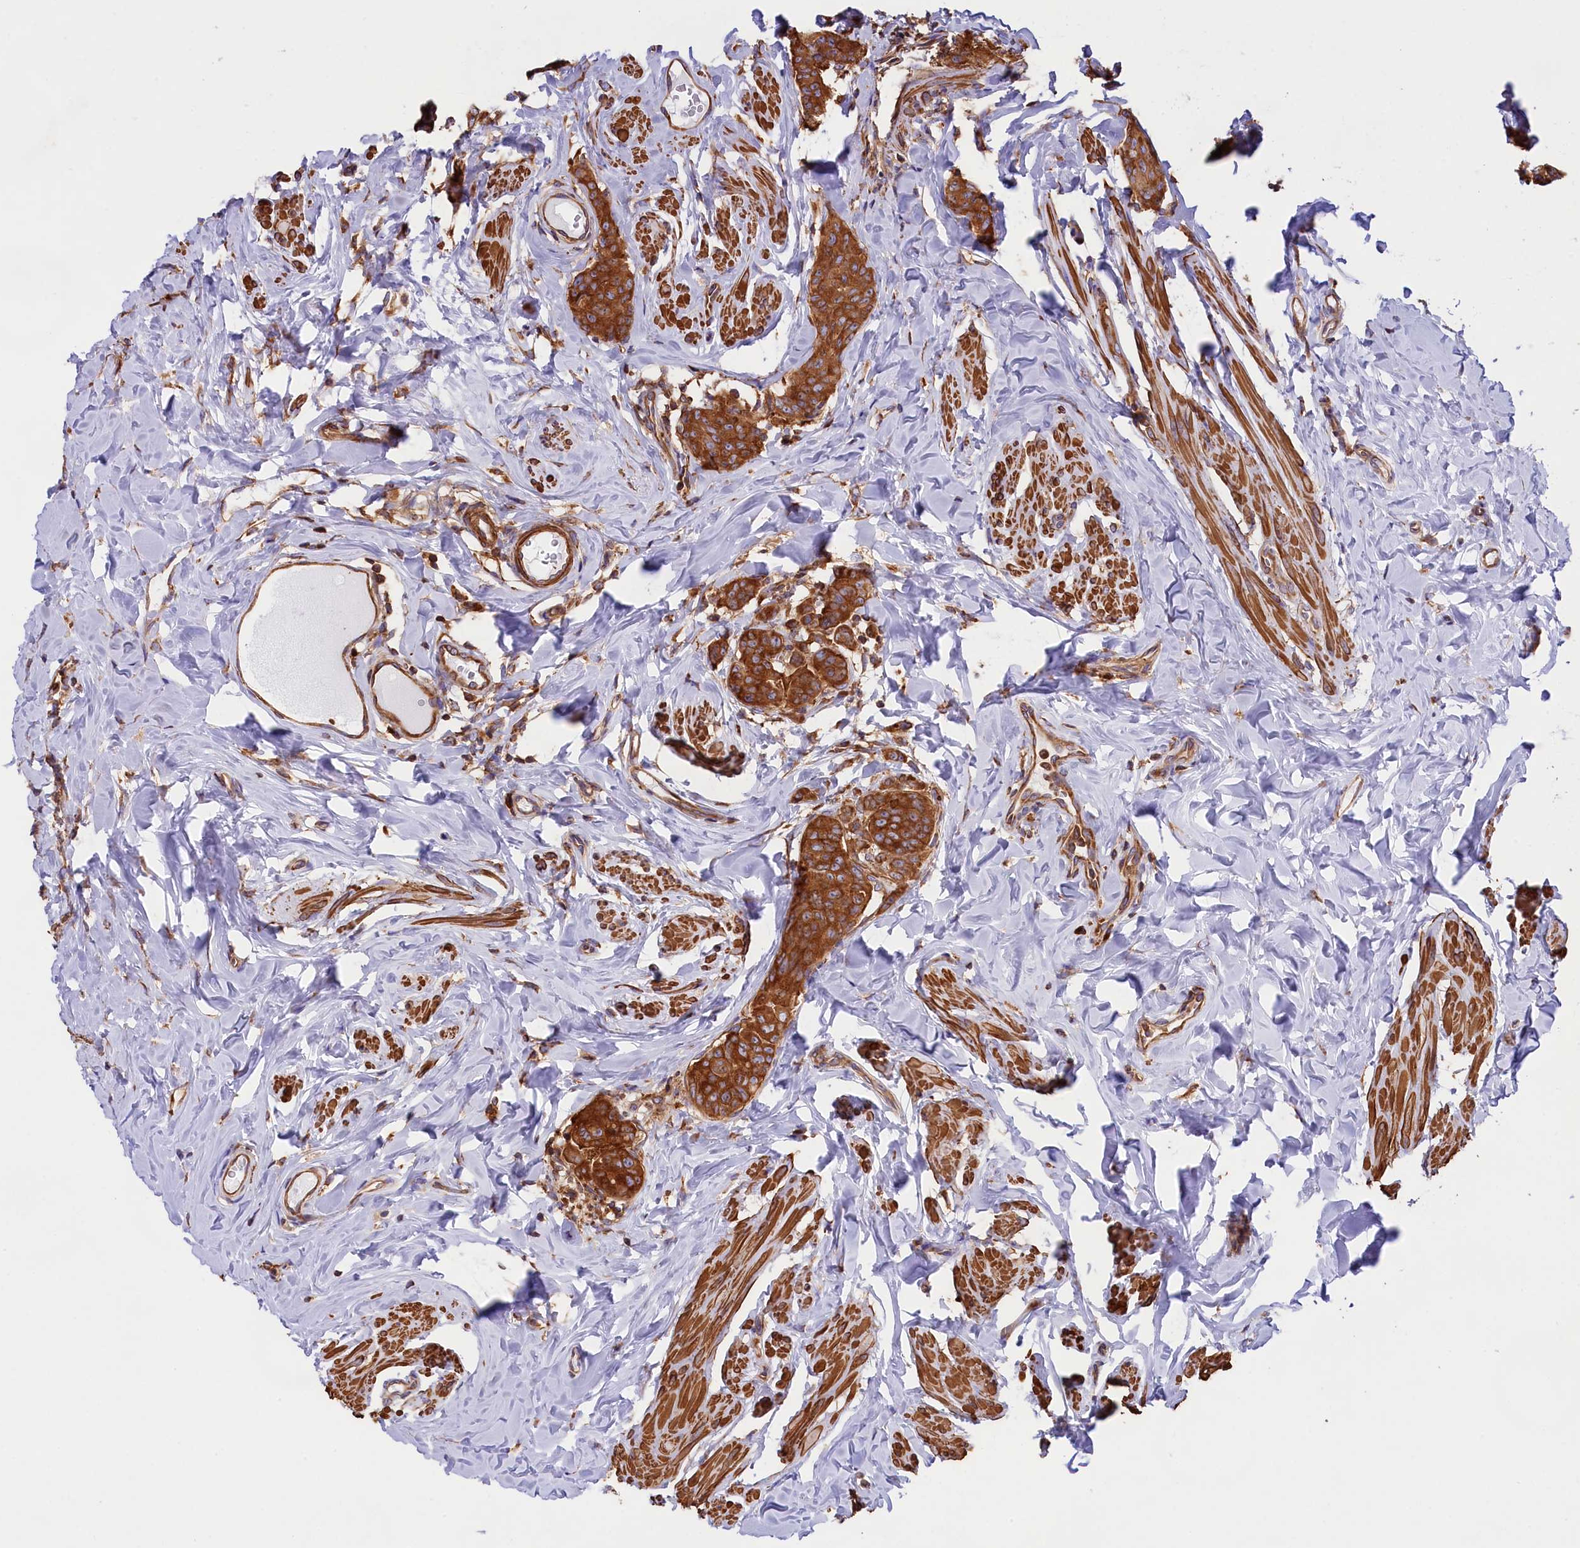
{"staining": {"intensity": "strong", "quantity": ">75%", "location": "cytoplasmic/membranous"}, "tissue": "breast cancer", "cell_type": "Tumor cells", "image_type": "cancer", "snomed": [{"axis": "morphology", "description": "Duct carcinoma"}, {"axis": "topography", "description": "Breast"}], "caption": "Approximately >75% of tumor cells in human breast intraductal carcinoma display strong cytoplasmic/membranous protein expression as visualized by brown immunohistochemical staining.", "gene": "GYS1", "patient": {"sex": "female", "age": 40}}